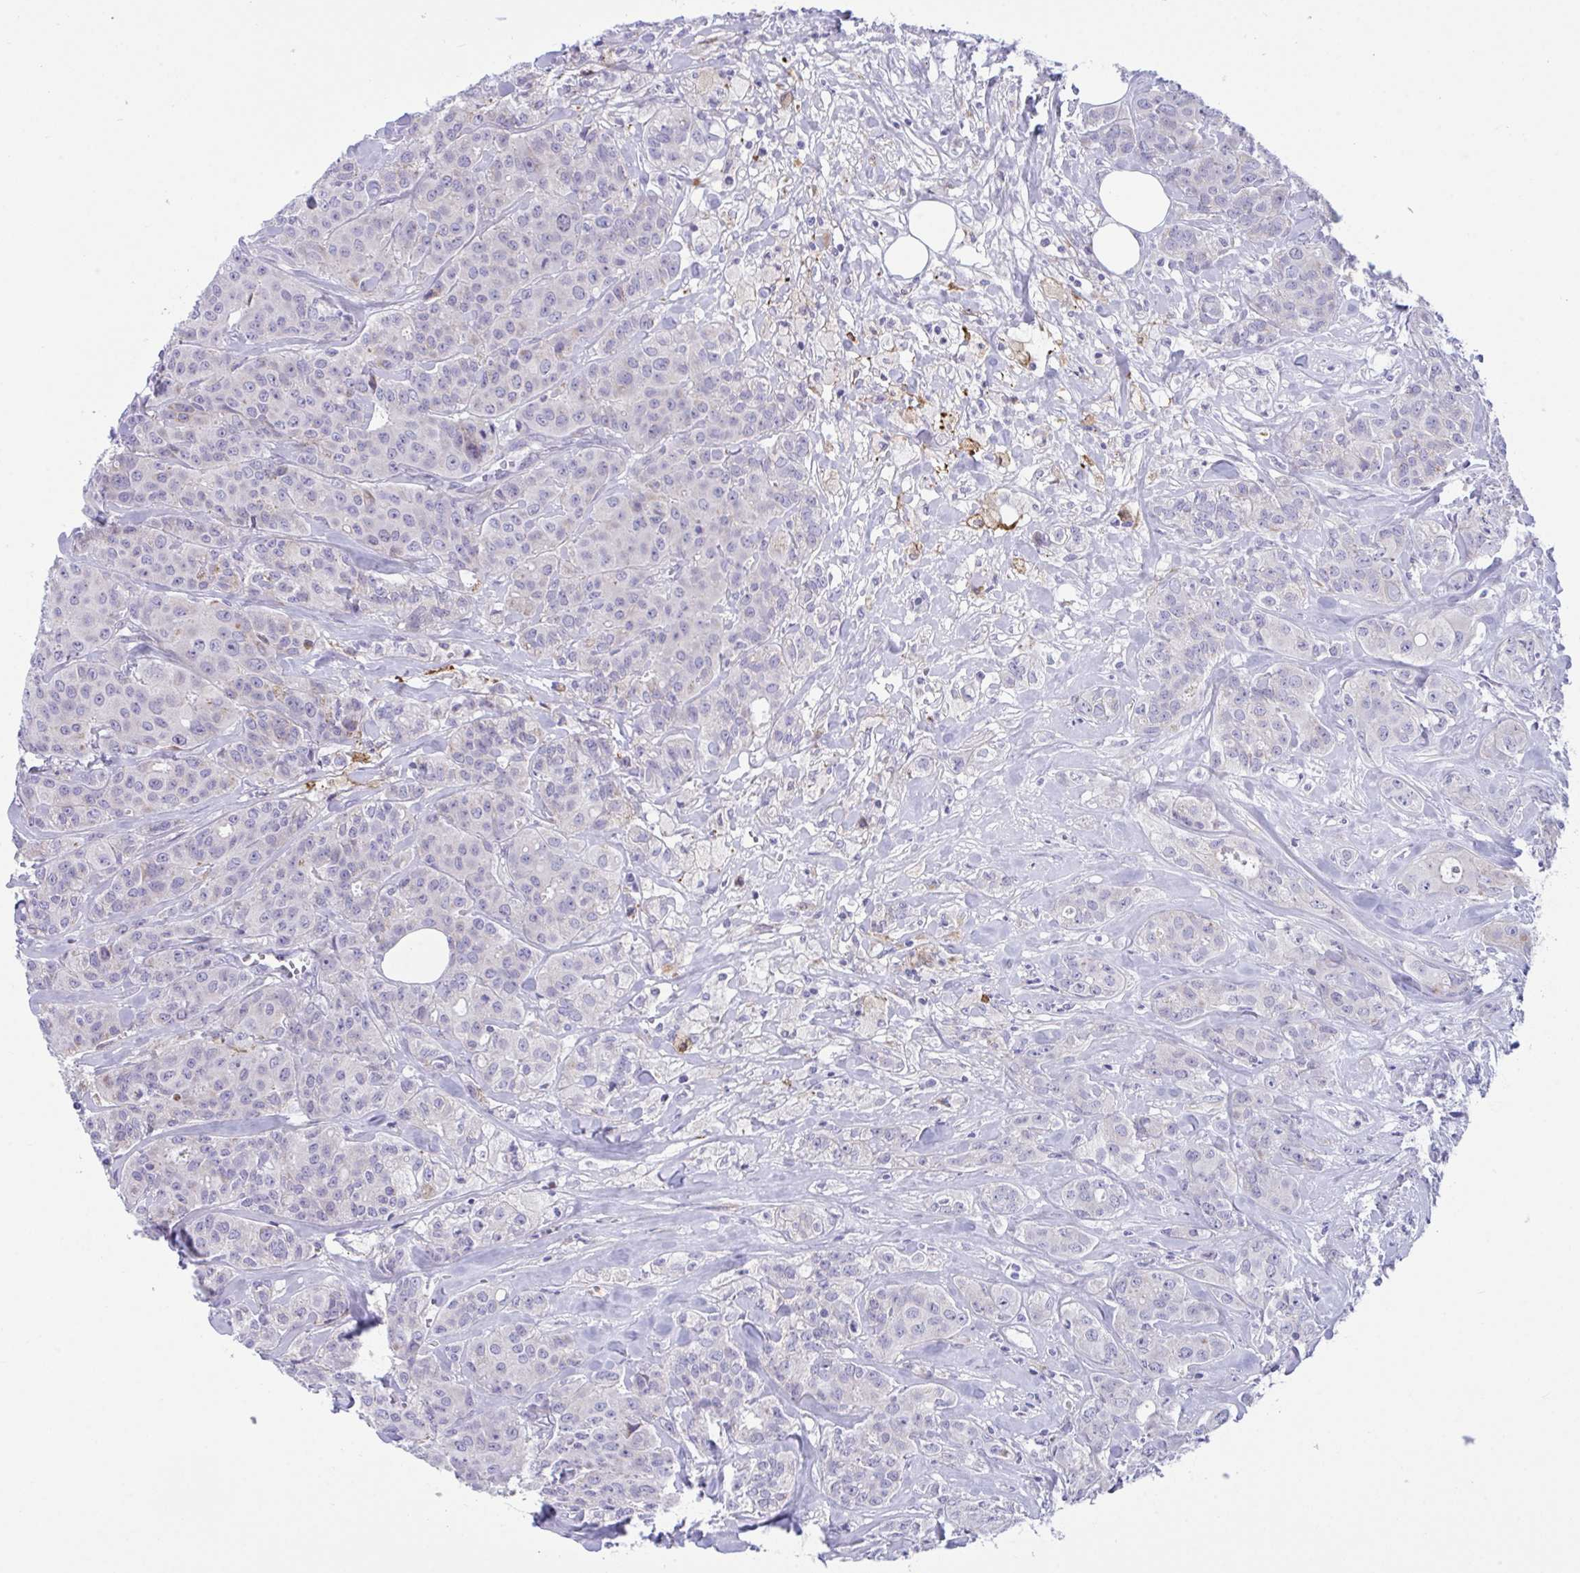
{"staining": {"intensity": "negative", "quantity": "none", "location": "none"}, "tissue": "breast cancer", "cell_type": "Tumor cells", "image_type": "cancer", "snomed": [{"axis": "morphology", "description": "Normal tissue, NOS"}, {"axis": "morphology", "description": "Duct carcinoma"}, {"axis": "topography", "description": "Breast"}], "caption": "This is a histopathology image of immunohistochemistry staining of intraductal carcinoma (breast), which shows no positivity in tumor cells.", "gene": "DTX3", "patient": {"sex": "female", "age": 43}}